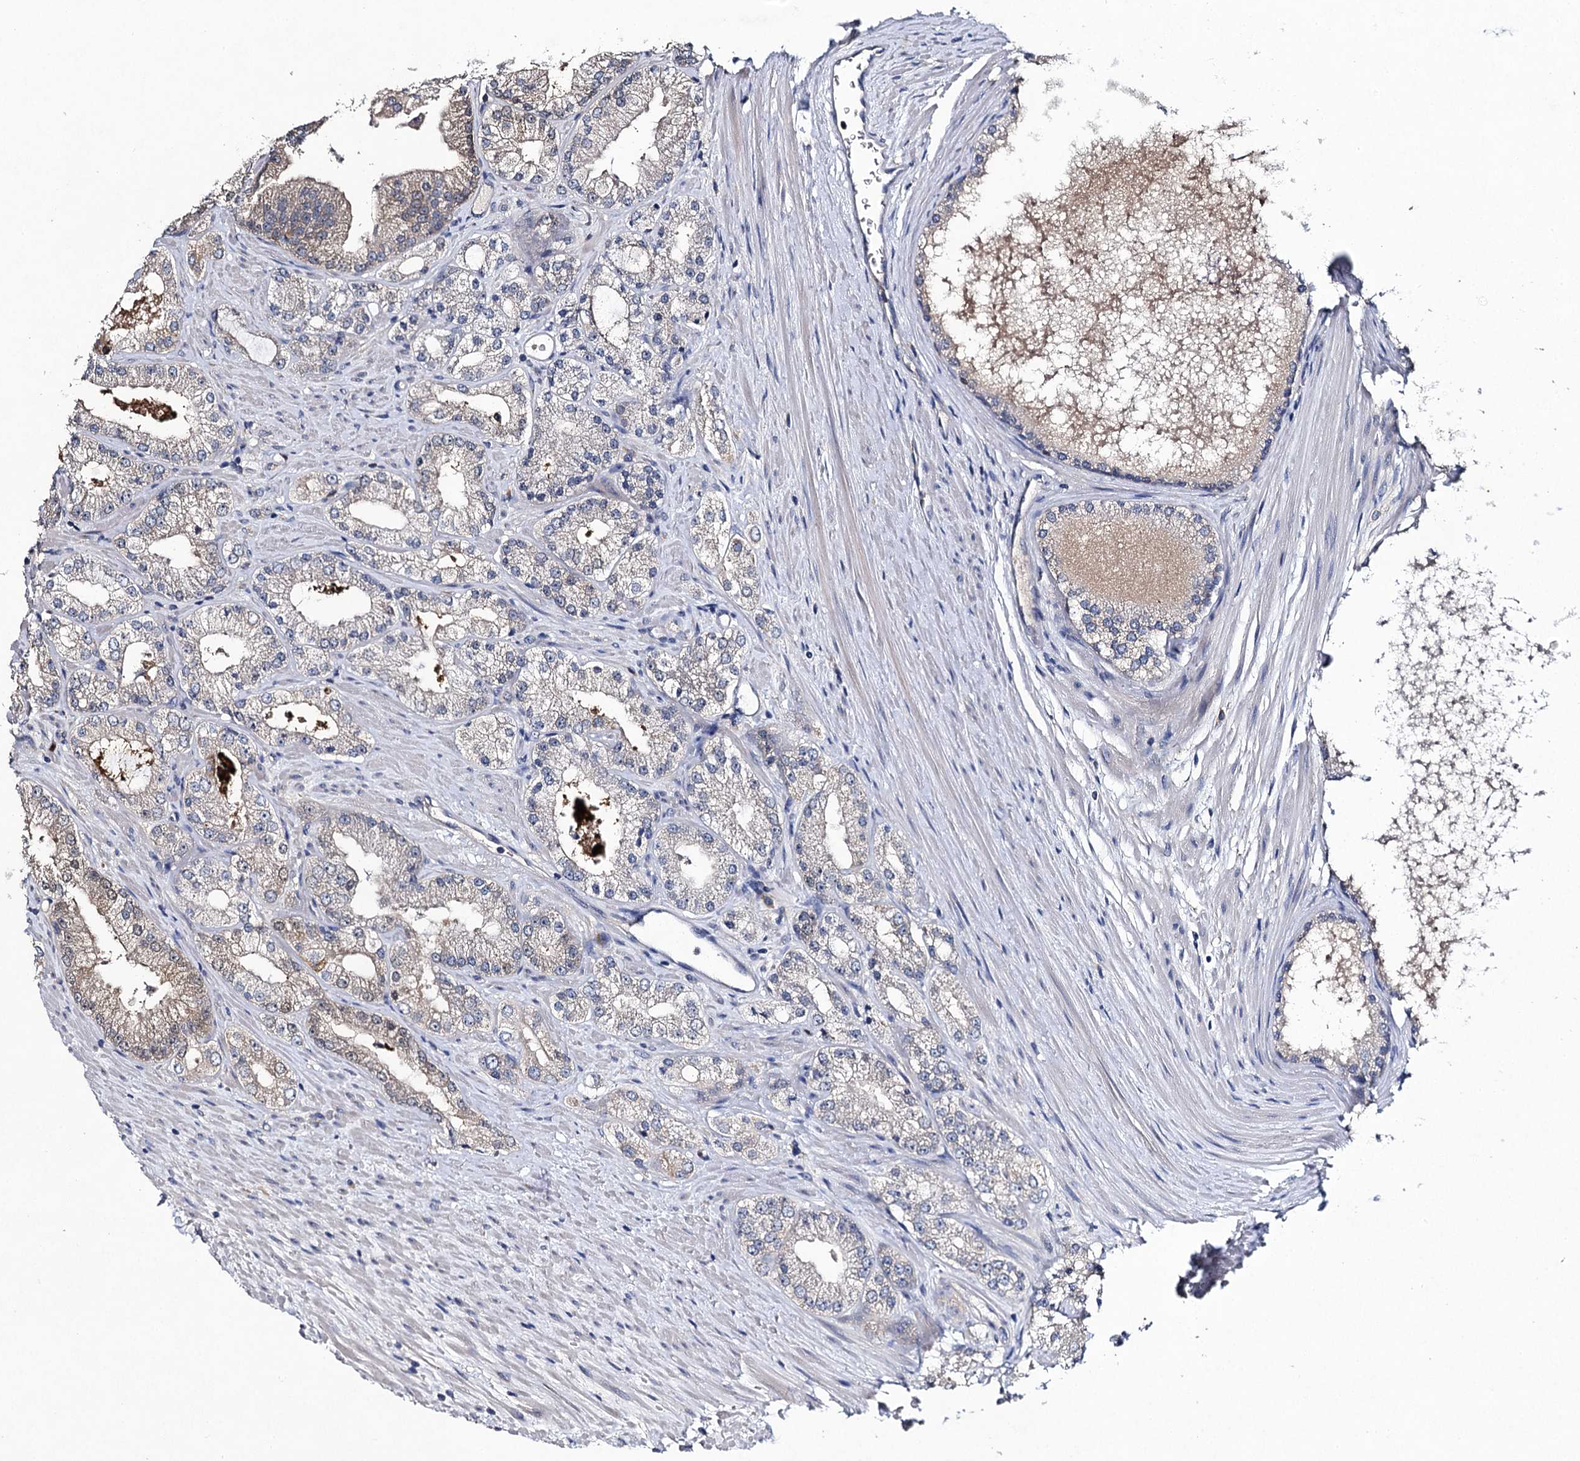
{"staining": {"intensity": "weak", "quantity": "<25%", "location": "cytoplasmic/membranous"}, "tissue": "prostate cancer", "cell_type": "Tumor cells", "image_type": "cancer", "snomed": [{"axis": "morphology", "description": "Adenocarcinoma, Low grade"}, {"axis": "topography", "description": "Prostate"}], "caption": "Immunohistochemistry photomicrograph of human prostate cancer stained for a protein (brown), which demonstrates no positivity in tumor cells.", "gene": "SLC11A2", "patient": {"sex": "male", "age": 69}}